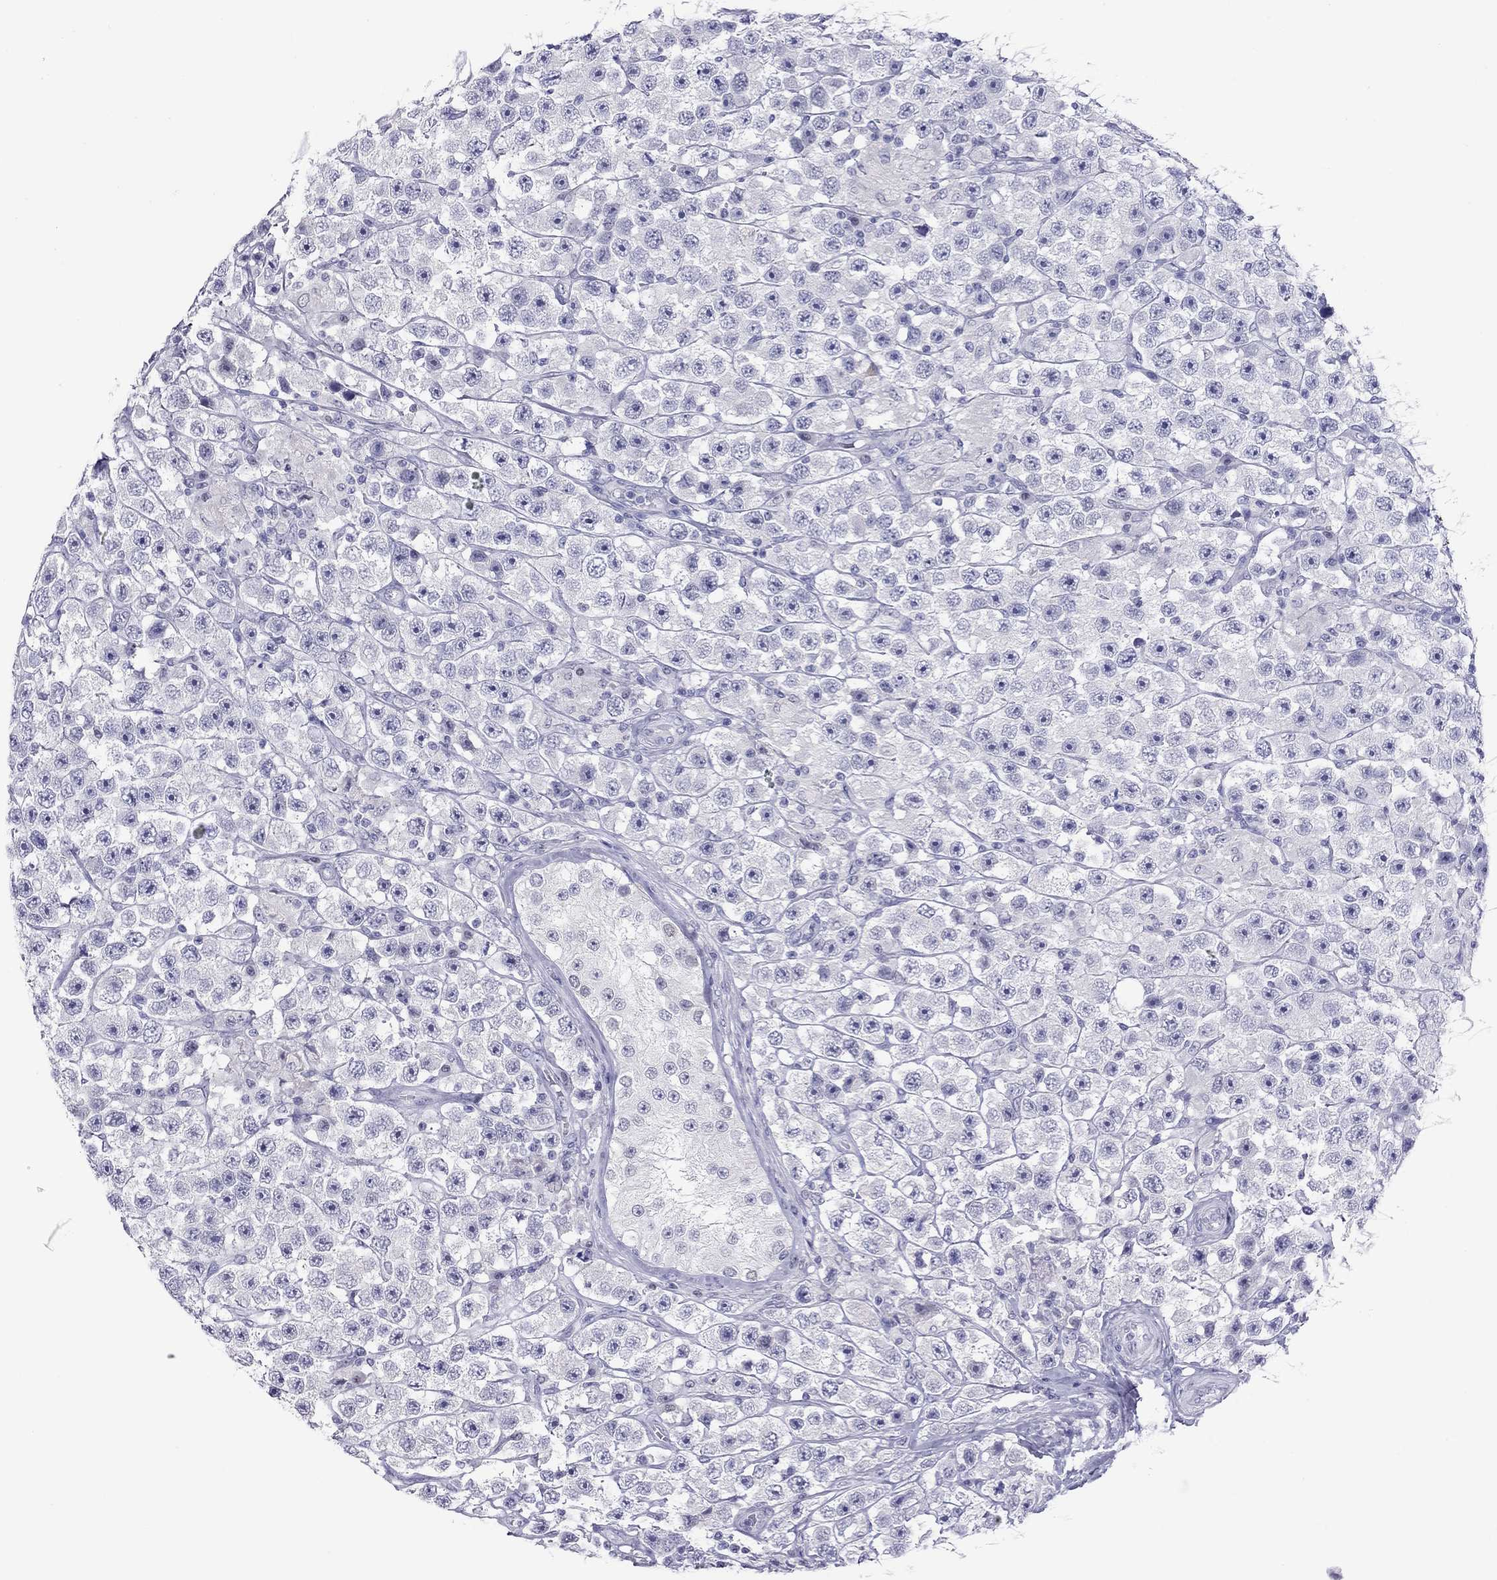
{"staining": {"intensity": "negative", "quantity": "none", "location": "none"}, "tissue": "testis cancer", "cell_type": "Tumor cells", "image_type": "cancer", "snomed": [{"axis": "morphology", "description": "Seminoma, NOS"}, {"axis": "topography", "description": "Testis"}], "caption": "IHC photomicrograph of human seminoma (testis) stained for a protein (brown), which exhibits no staining in tumor cells.", "gene": "CHRNB3", "patient": {"sex": "male", "age": 45}}